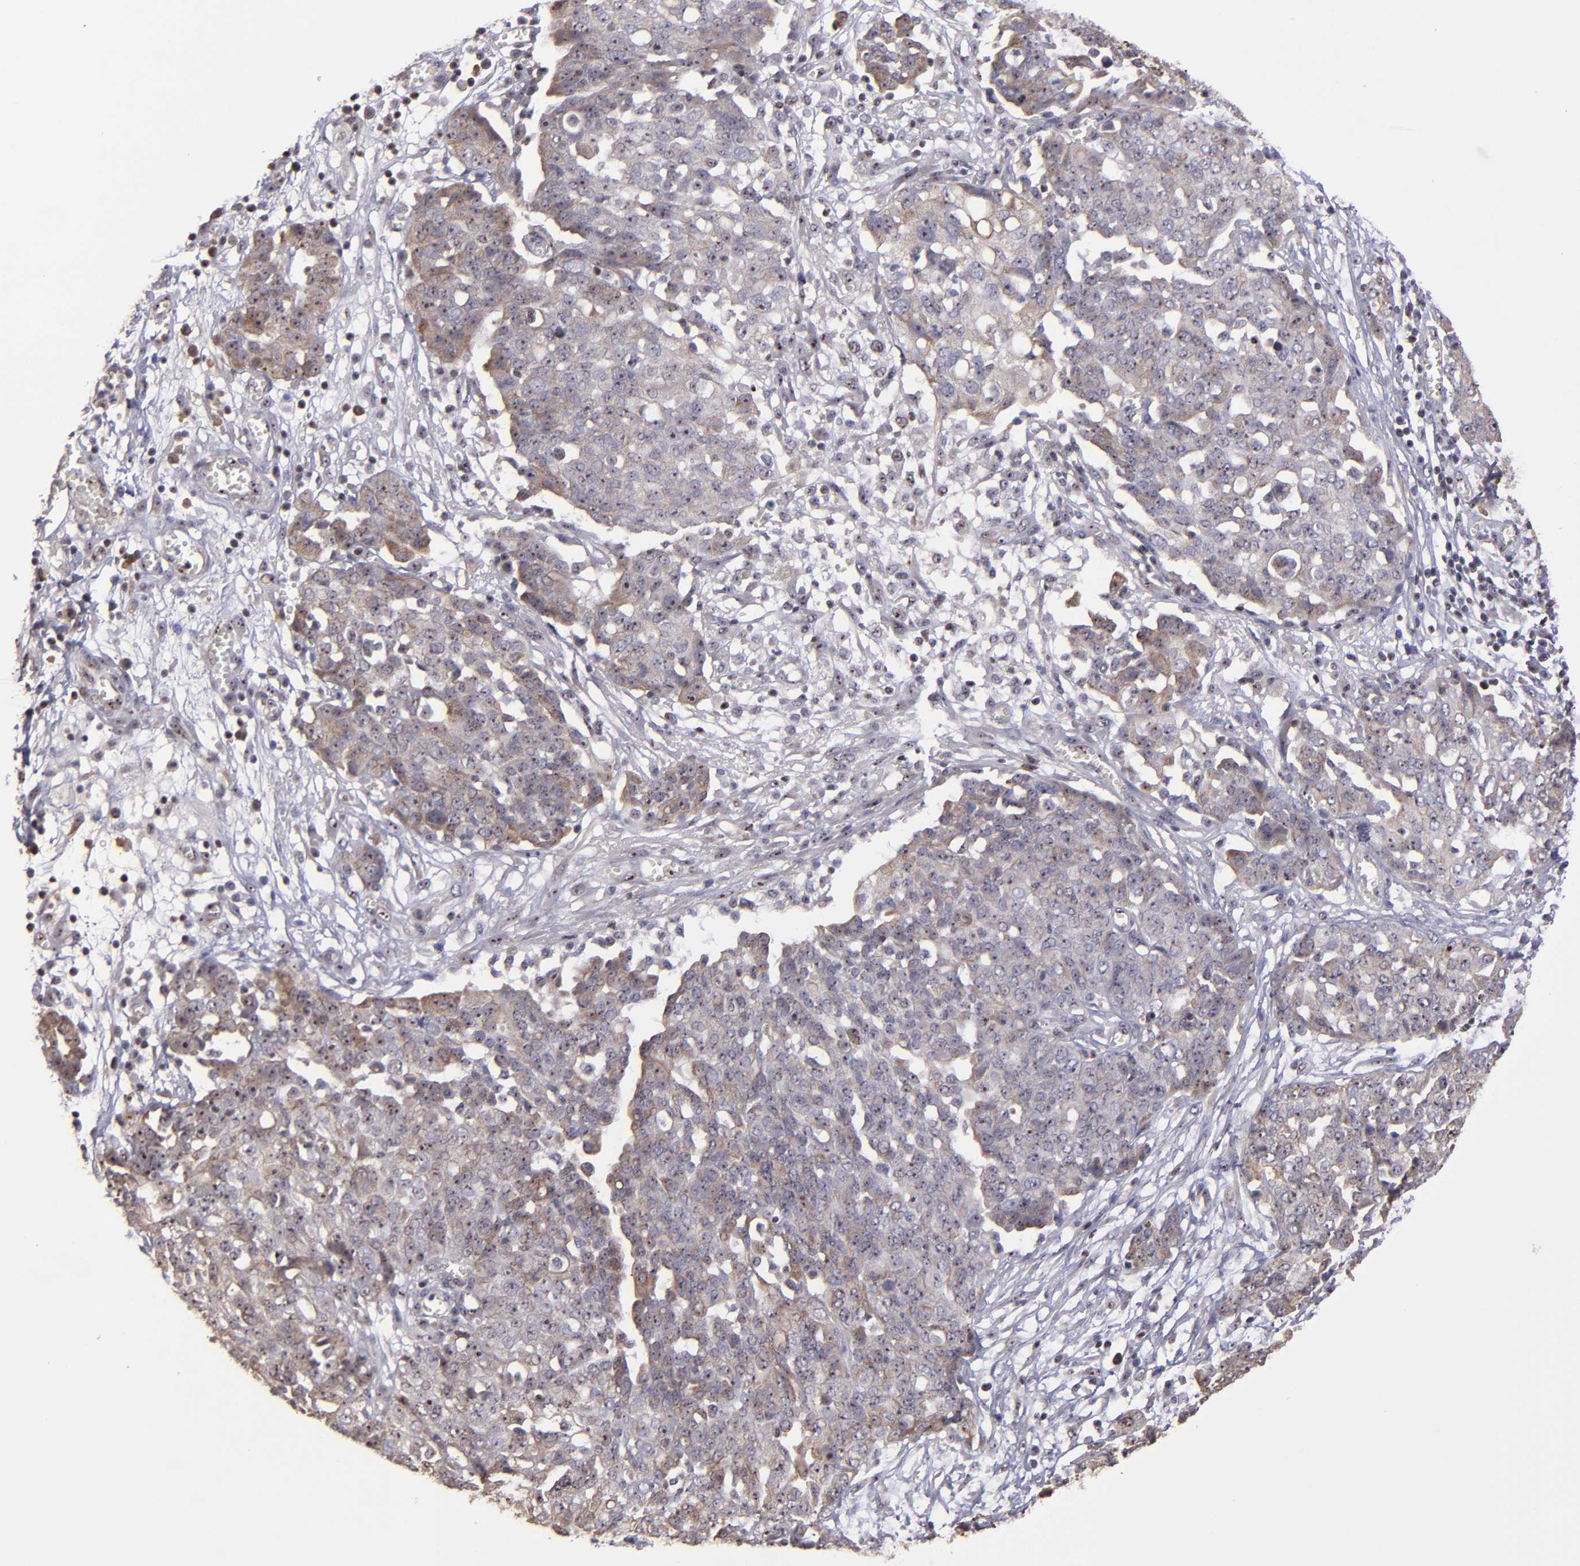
{"staining": {"intensity": "moderate", "quantity": "25%-75%", "location": "cytoplasmic/membranous,nuclear"}, "tissue": "ovarian cancer", "cell_type": "Tumor cells", "image_type": "cancer", "snomed": [{"axis": "morphology", "description": "Cystadenocarcinoma, serous, NOS"}, {"axis": "topography", "description": "Soft tissue"}, {"axis": "topography", "description": "Ovary"}], "caption": "About 25%-75% of tumor cells in ovarian cancer reveal moderate cytoplasmic/membranous and nuclear protein positivity as visualized by brown immunohistochemical staining.", "gene": "DDX24", "patient": {"sex": "female", "age": 57}}